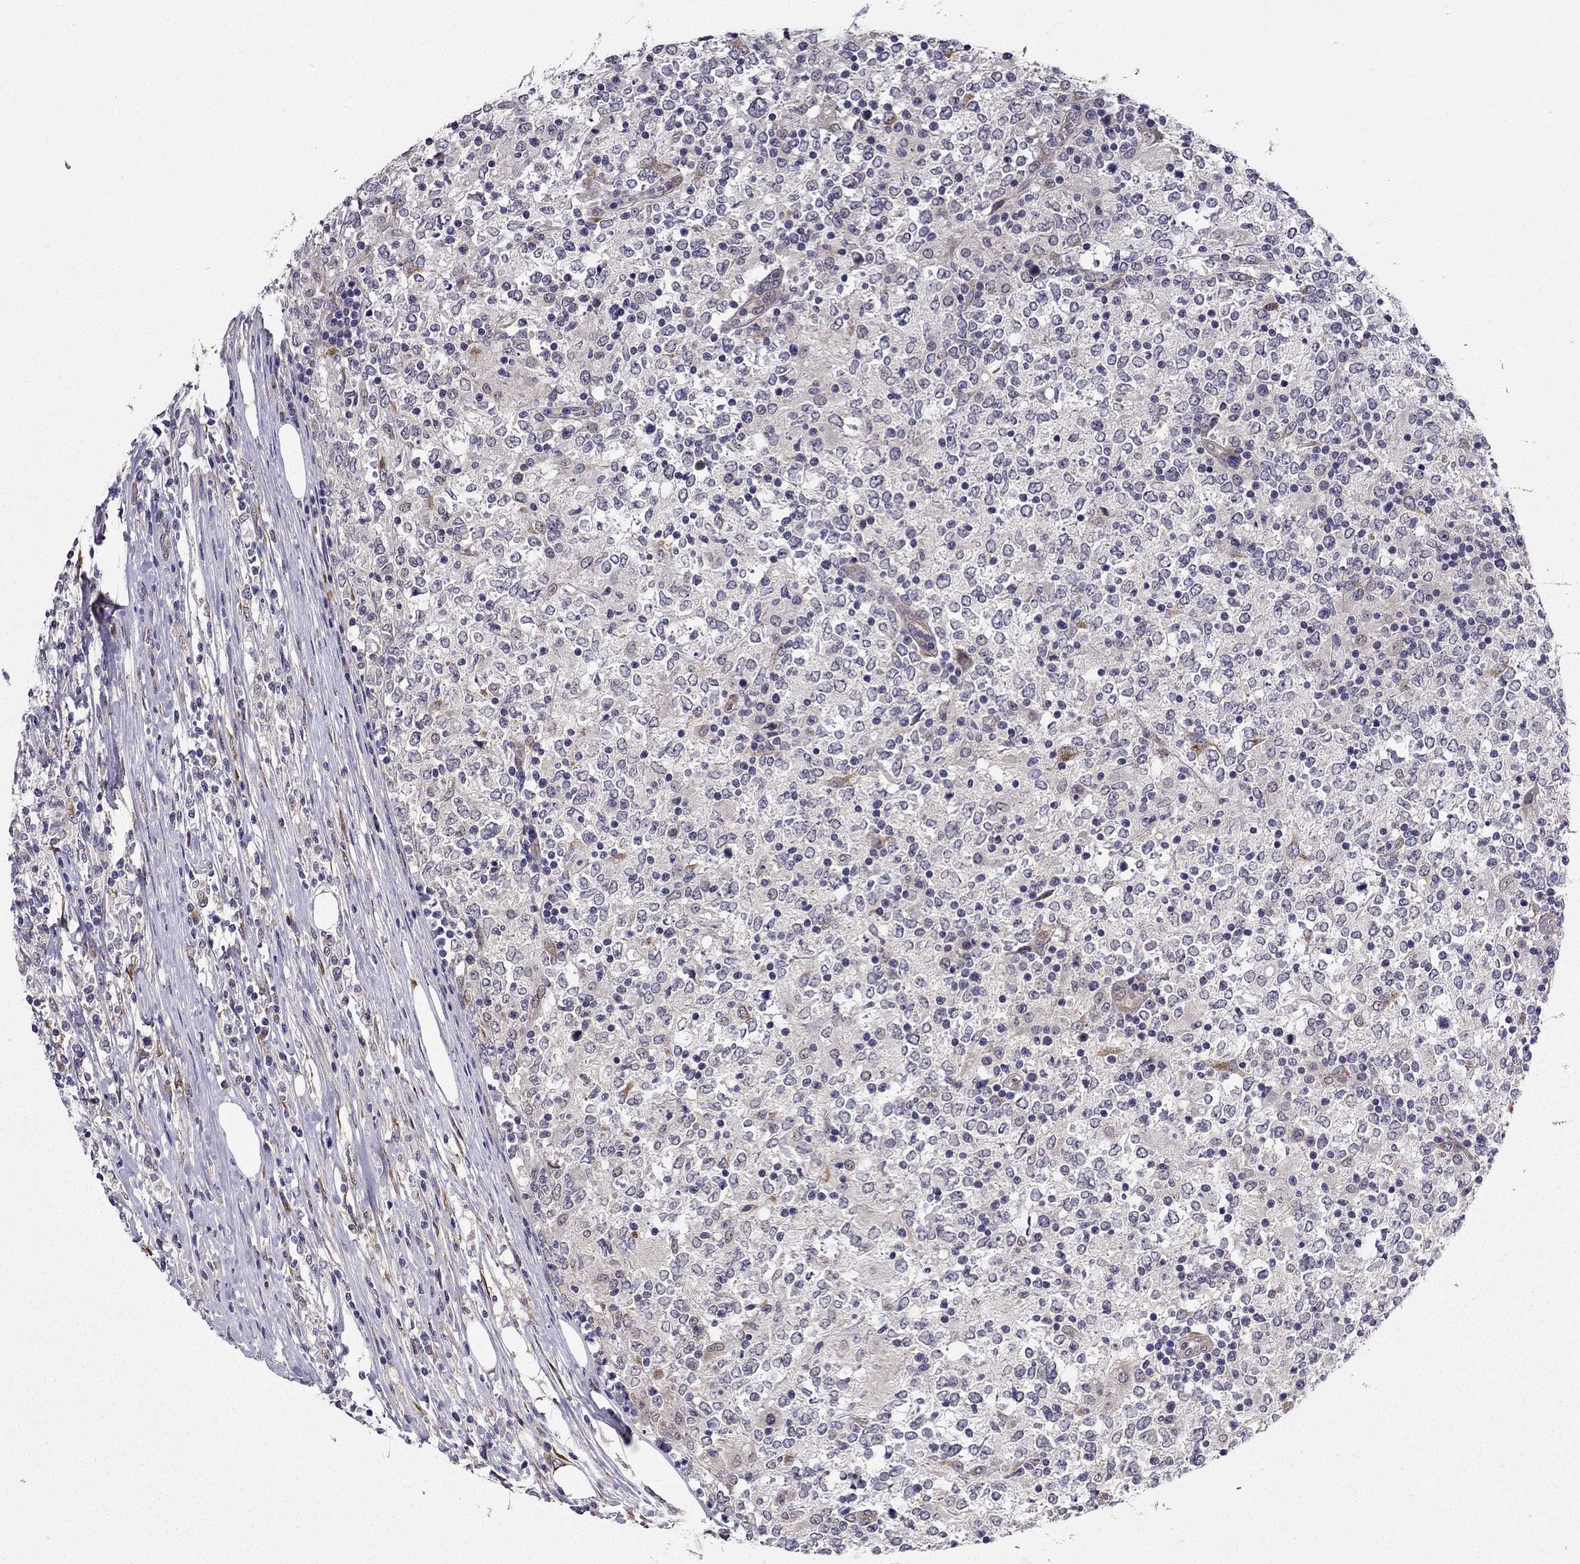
{"staining": {"intensity": "negative", "quantity": "none", "location": "none"}, "tissue": "lymphoma", "cell_type": "Tumor cells", "image_type": "cancer", "snomed": [{"axis": "morphology", "description": "Malignant lymphoma, non-Hodgkin's type, High grade"}, {"axis": "topography", "description": "Lymph node"}], "caption": "High power microscopy image of an IHC image of malignant lymphoma, non-Hodgkin's type (high-grade), revealing no significant staining in tumor cells. Nuclei are stained in blue.", "gene": "ARHGEF28", "patient": {"sex": "female", "age": 84}}